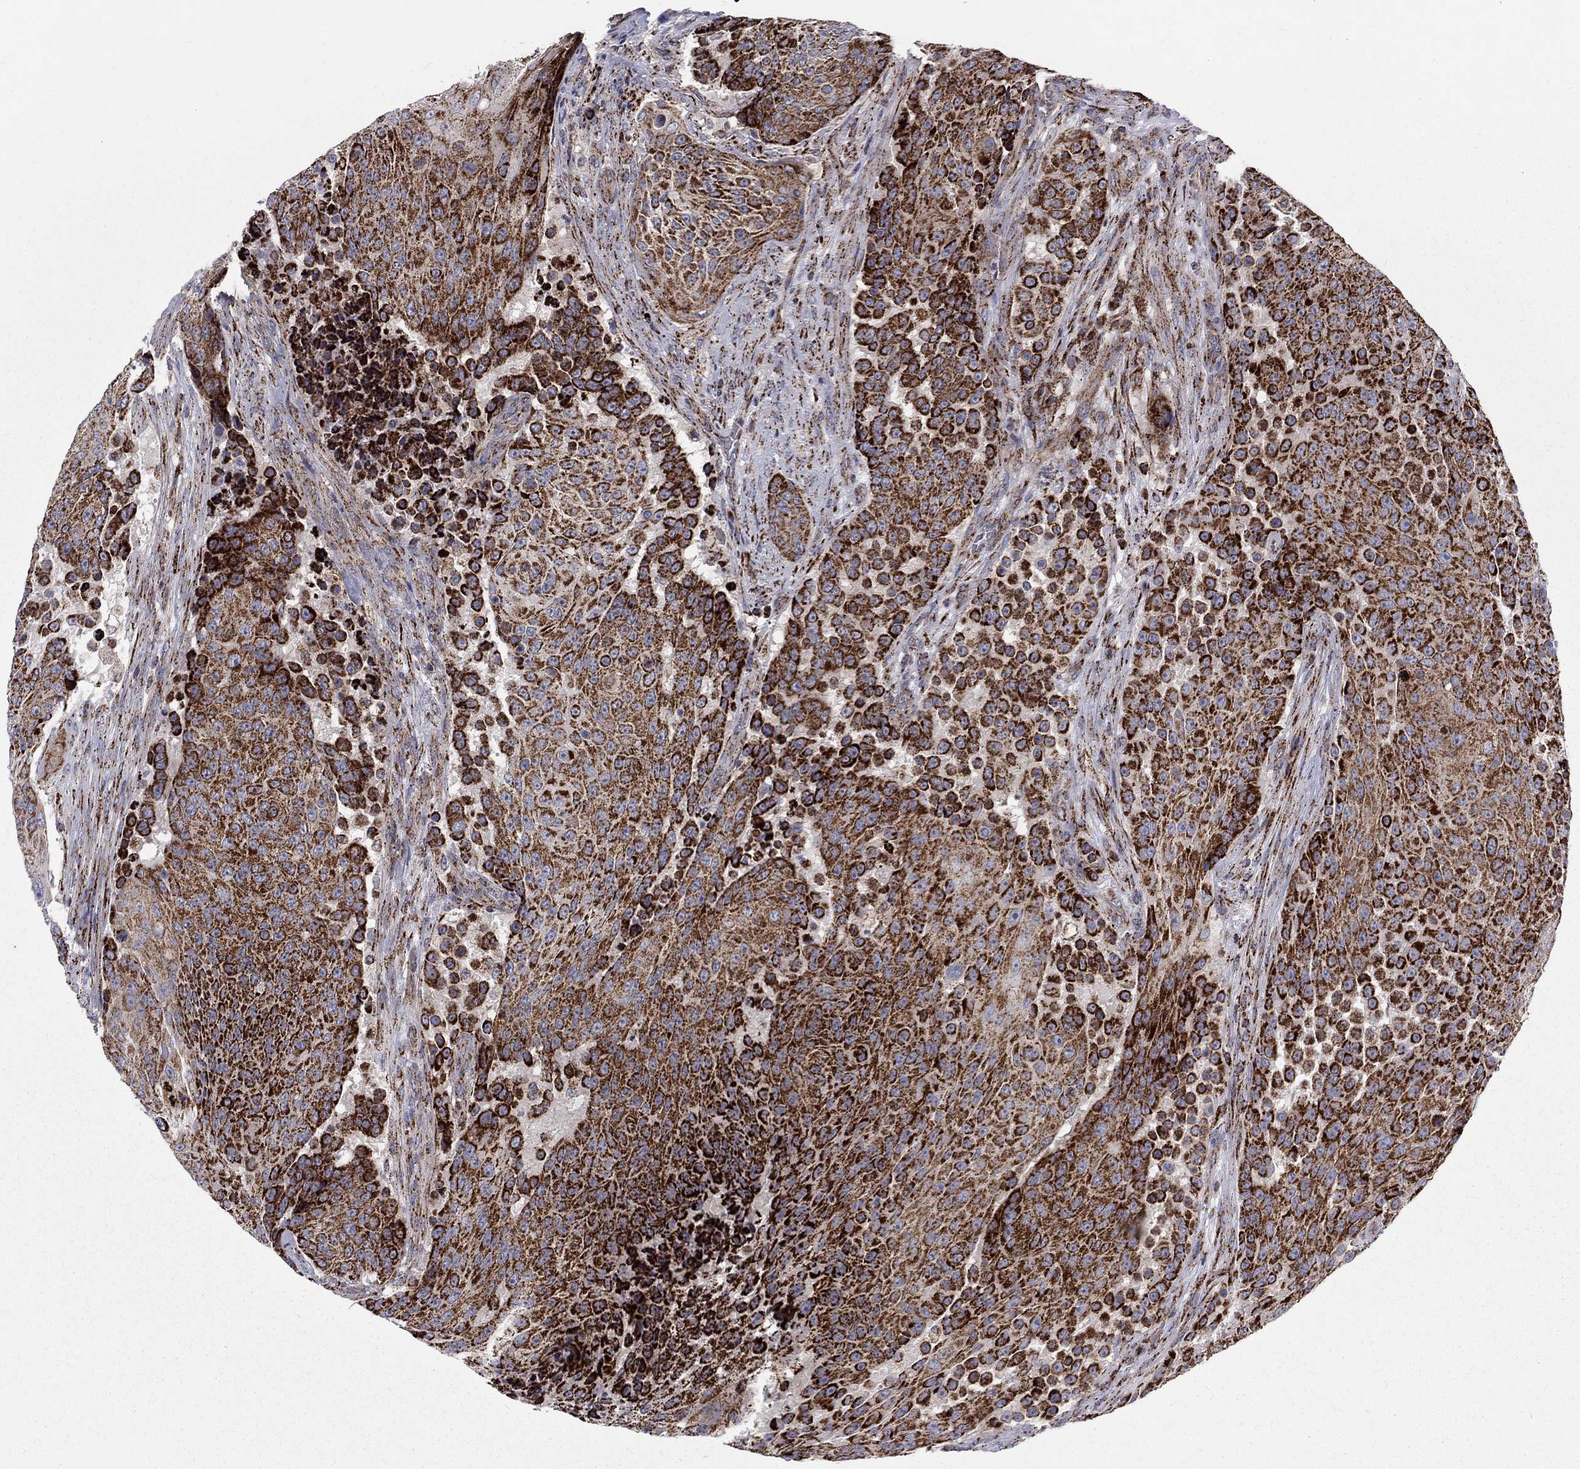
{"staining": {"intensity": "strong", "quantity": ">75%", "location": "cytoplasmic/membranous"}, "tissue": "urothelial cancer", "cell_type": "Tumor cells", "image_type": "cancer", "snomed": [{"axis": "morphology", "description": "Urothelial carcinoma, High grade"}, {"axis": "topography", "description": "Urinary bladder"}], "caption": "The image displays staining of urothelial carcinoma (high-grade), revealing strong cytoplasmic/membranous protein staining (brown color) within tumor cells. (DAB (3,3'-diaminobenzidine) IHC with brightfield microscopy, high magnification).", "gene": "ALDH1B1", "patient": {"sex": "female", "age": 63}}